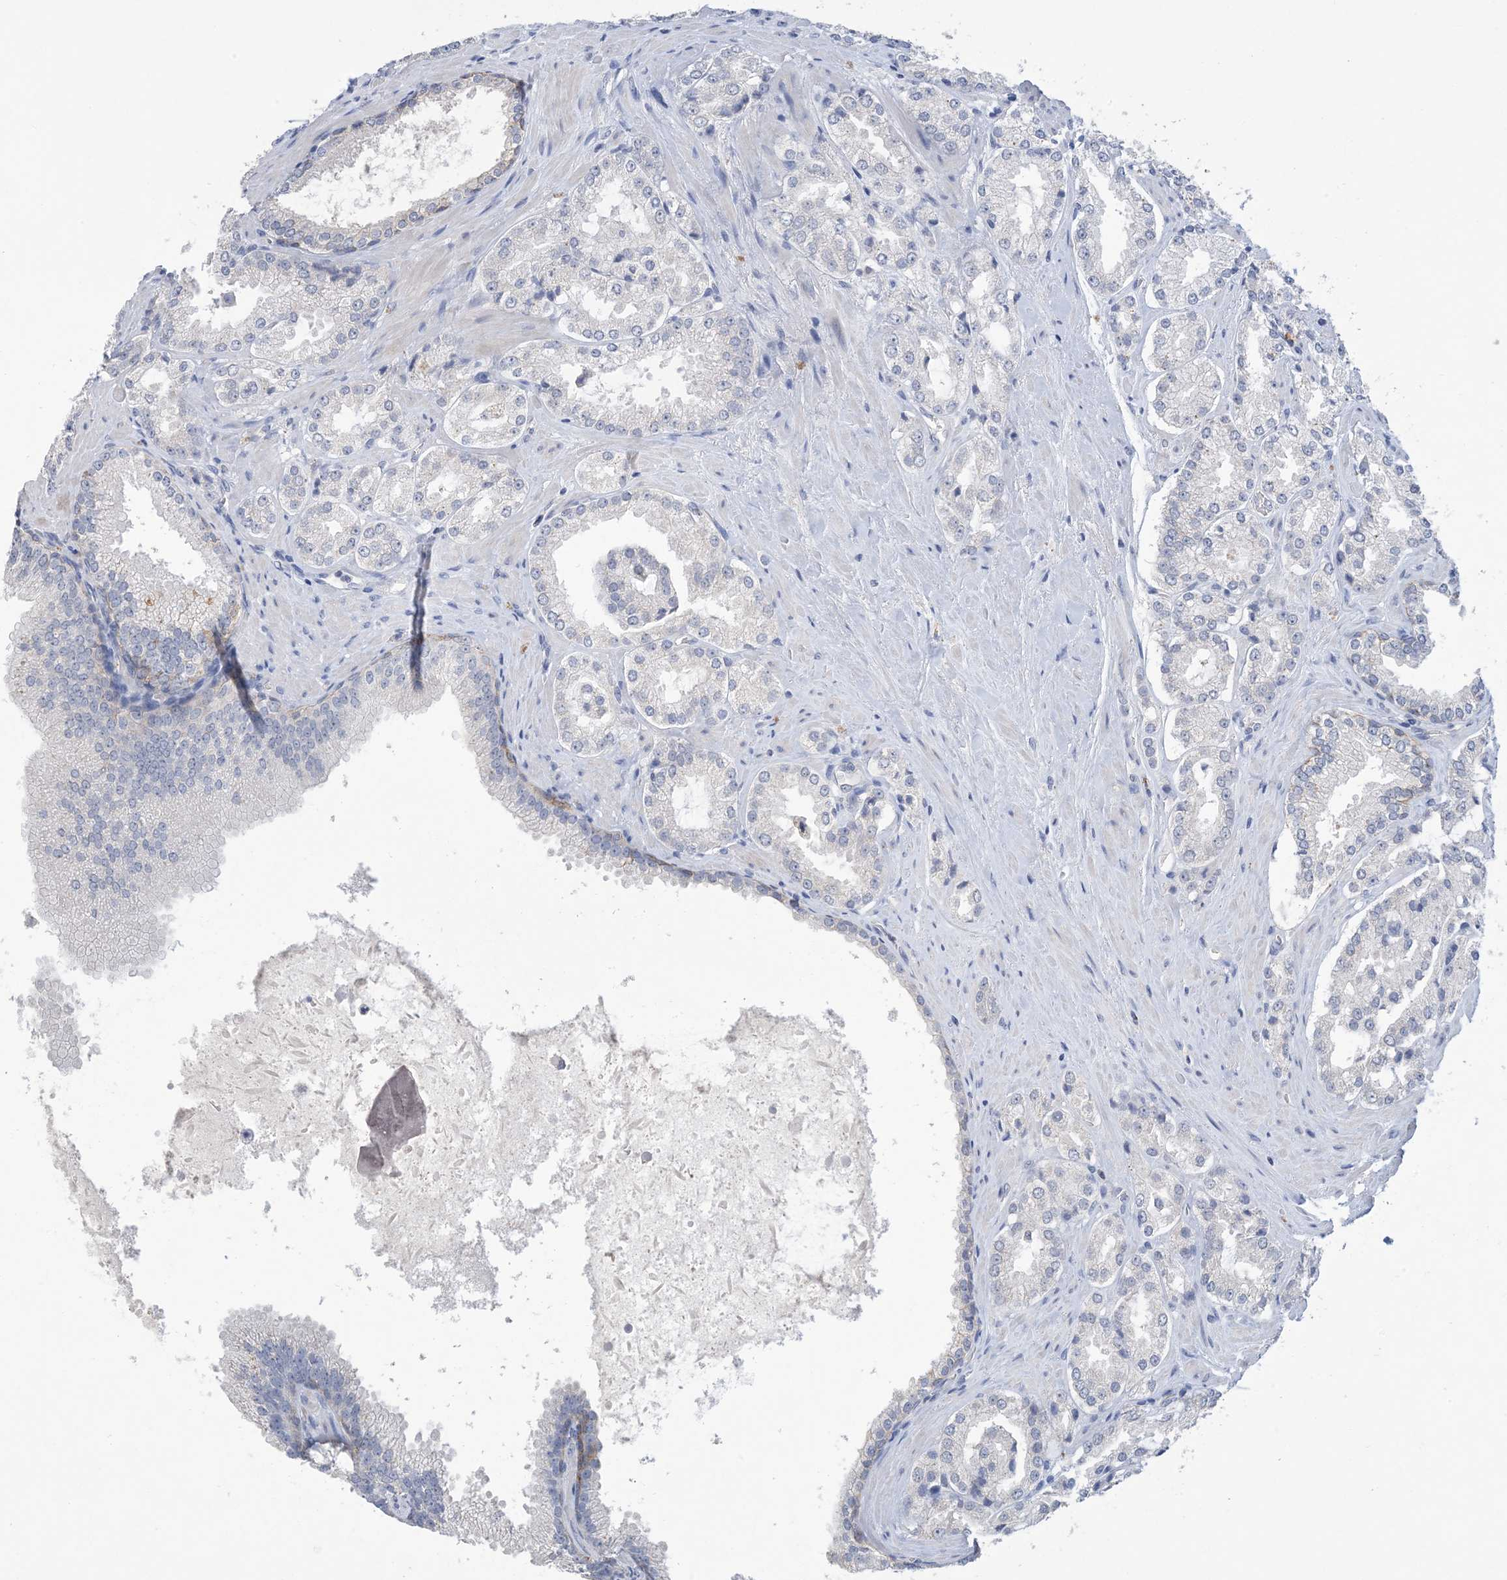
{"staining": {"intensity": "negative", "quantity": "none", "location": "none"}, "tissue": "prostate cancer", "cell_type": "Tumor cells", "image_type": "cancer", "snomed": [{"axis": "morphology", "description": "Adenocarcinoma, High grade"}, {"axis": "topography", "description": "Prostate"}], "caption": "Immunohistochemistry (IHC) of prostate cancer demonstrates no staining in tumor cells.", "gene": "DSC3", "patient": {"sex": "male", "age": 73}}